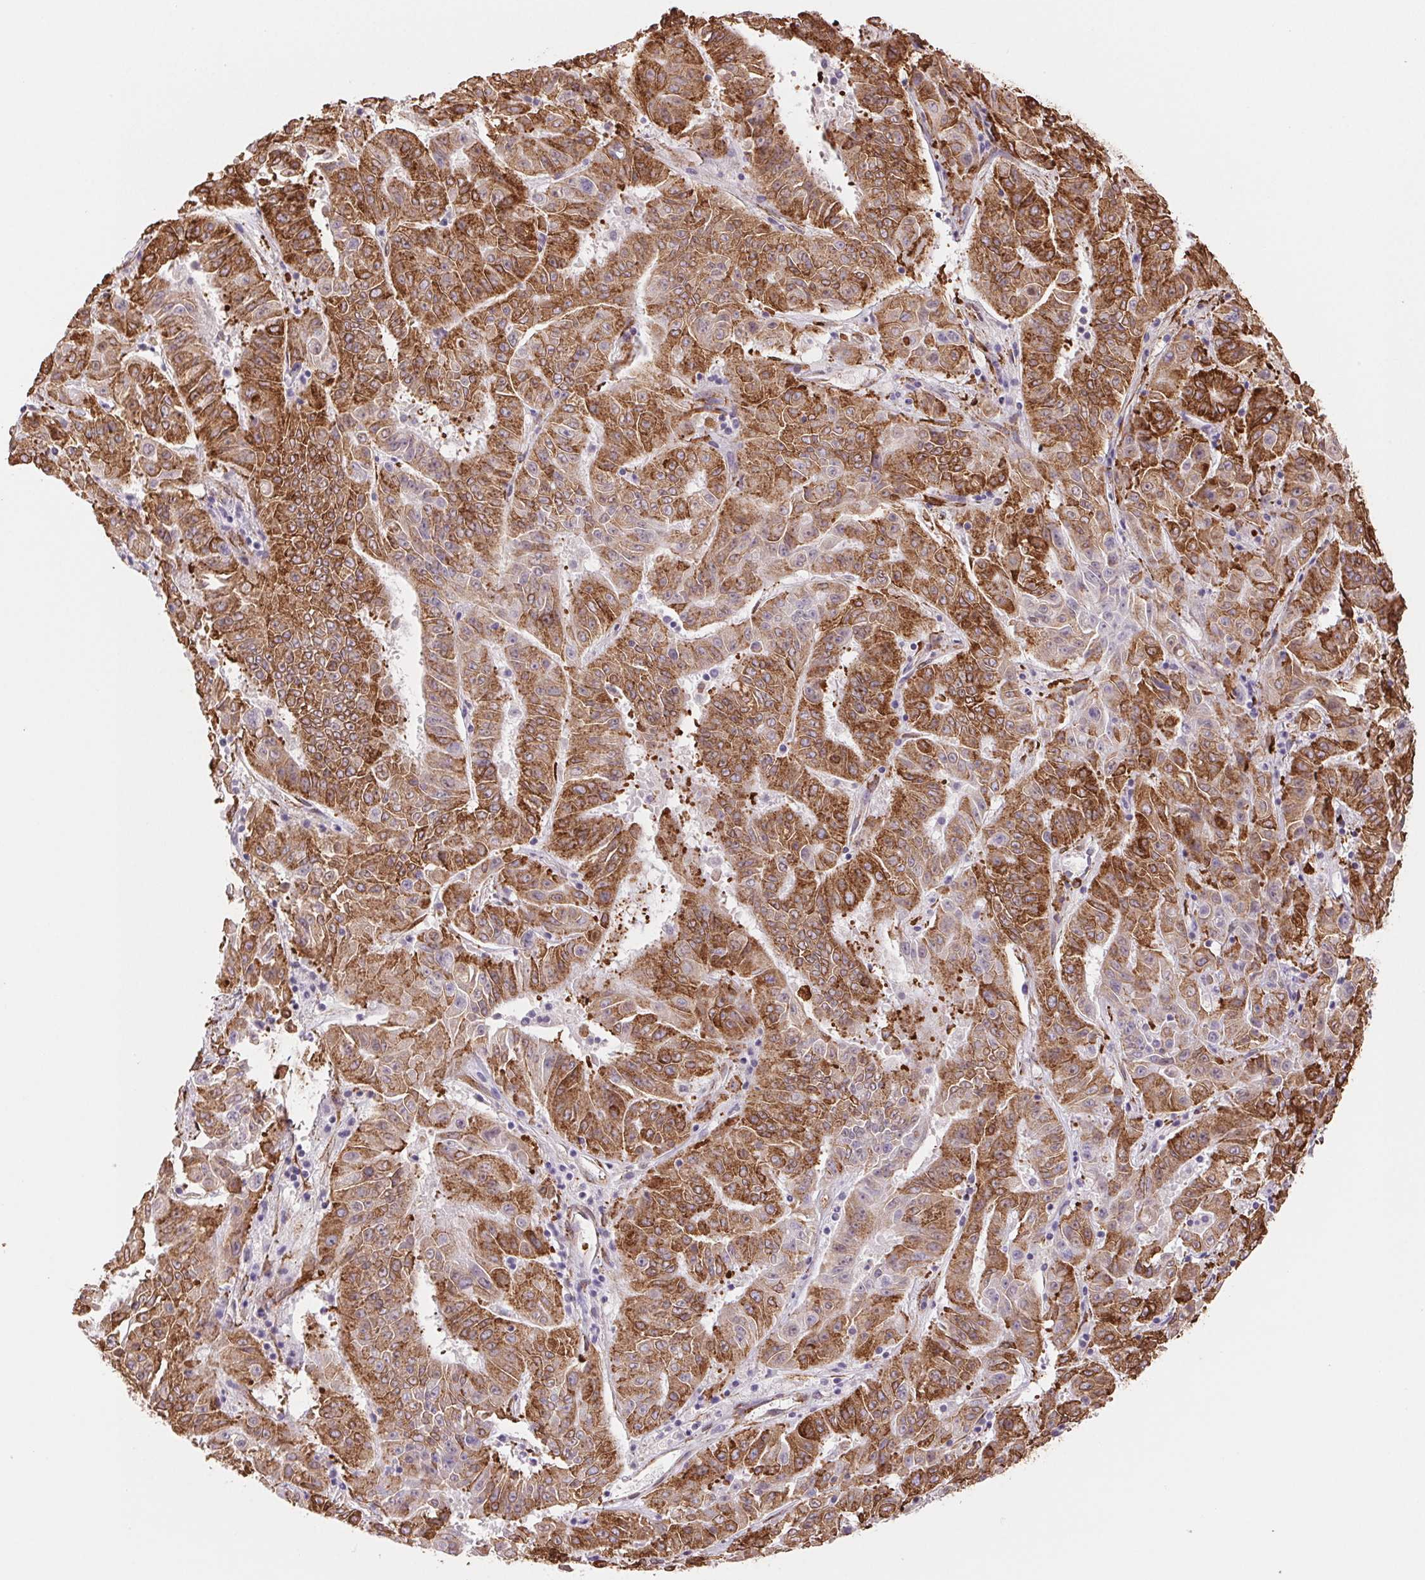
{"staining": {"intensity": "moderate", "quantity": ">75%", "location": "cytoplasmic/membranous"}, "tissue": "pancreatic cancer", "cell_type": "Tumor cells", "image_type": "cancer", "snomed": [{"axis": "morphology", "description": "Adenocarcinoma, NOS"}, {"axis": "topography", "description": "Pancreas"}], "caption": "A medium amount of moderate cytoplasmic/membranous positivity is identified in about >75% of tumor cells in pancreatic cancer (adenocarcinoma) tissue.", "gene": "FKBP10", "patient": {"sex": "male", "age": 63}}